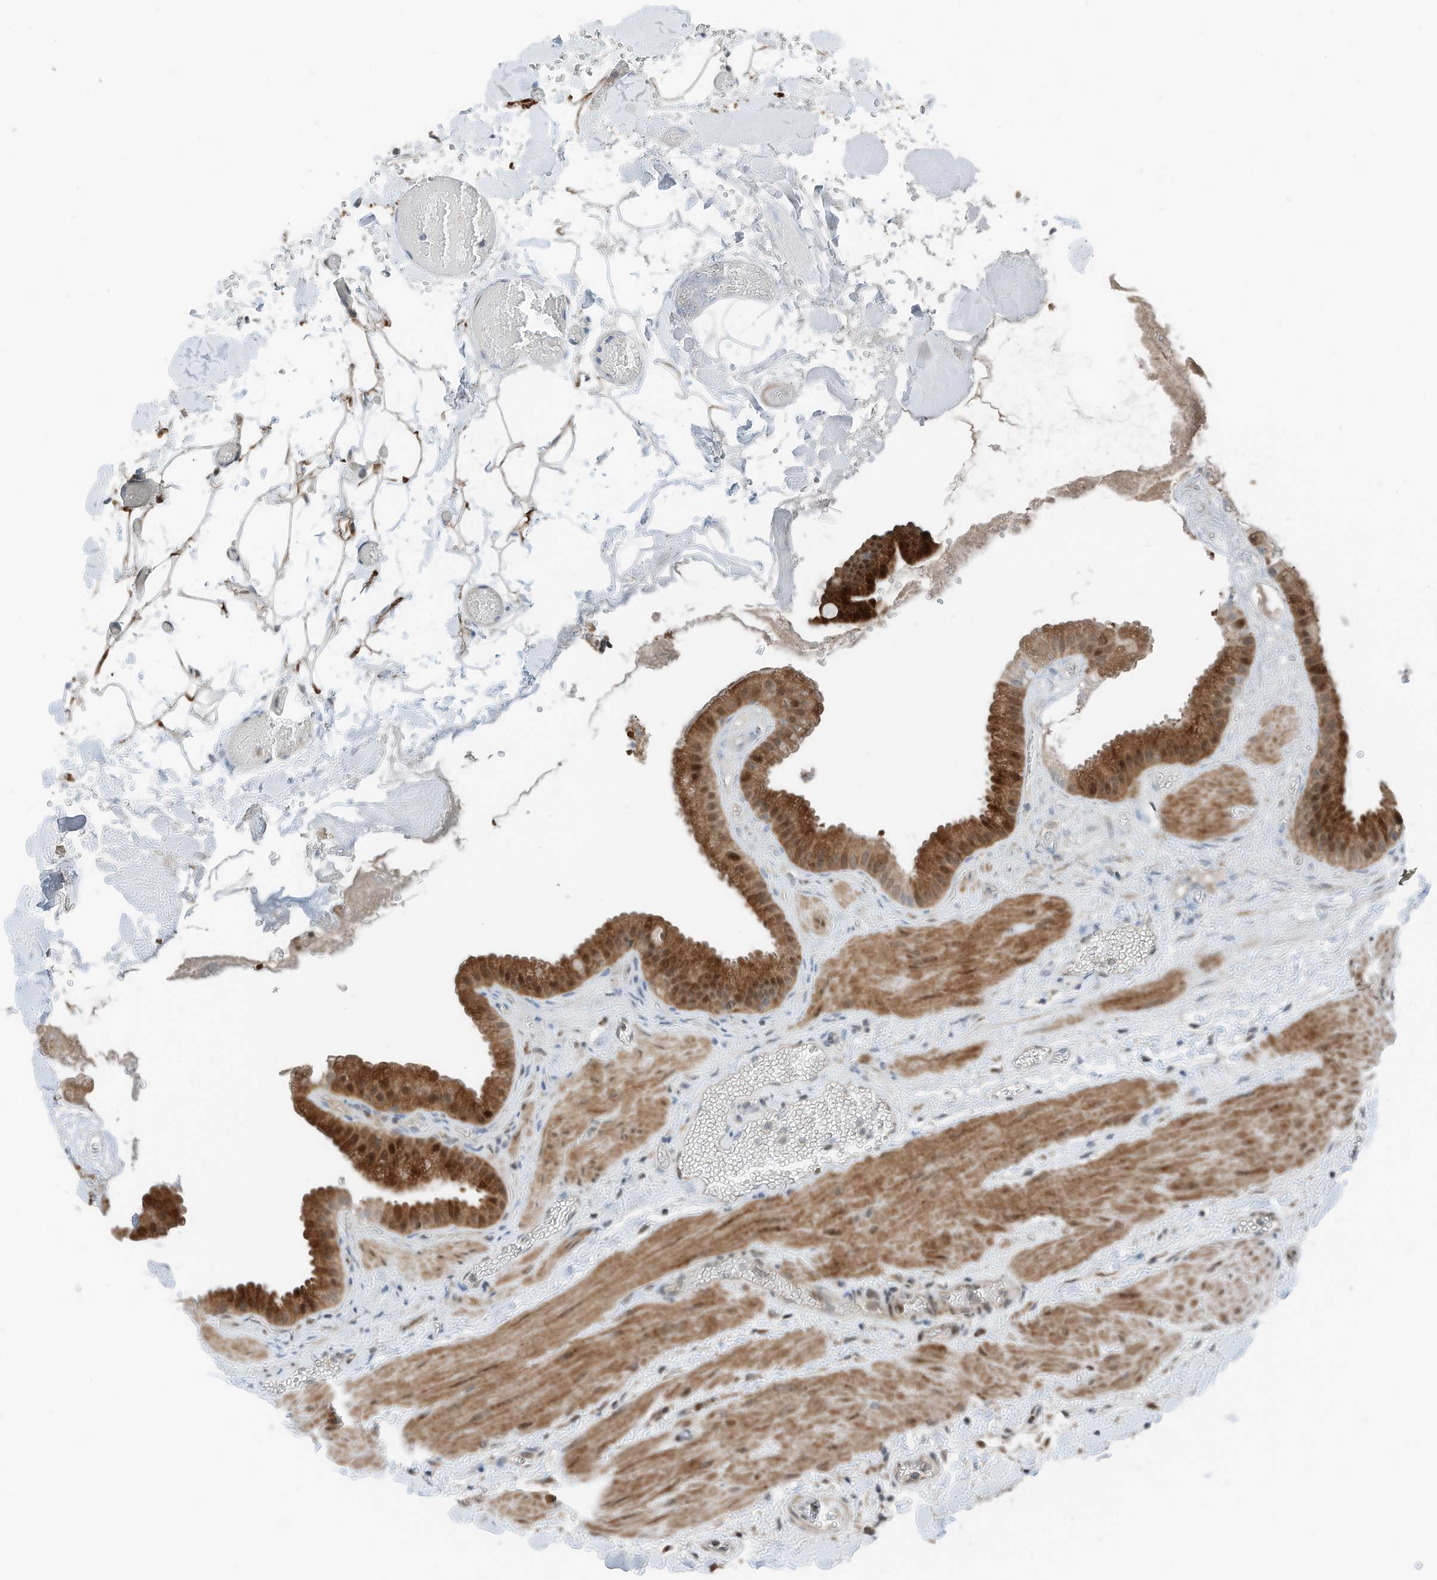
{"staining": {"intensity": "strong", "quantity": ">75%", "location": "cytoplasmic/membranous,nuclear"}, "tissue": "gallbladder", "cell_type": "Glandular cells", "image_type": "normal", "snomed": [{"axis": "morphology", "description": "Normal tissue, NOS"}, {"axis": "topography", "description": "Gallbladder"}], "caption": "A high-resolution image shows immunohistochemistry staining of benign gallbladder, which demonstrates strong cytoplasmic/membranous,nuclear positivity in approximately >75% of glandular cells. Nuclei are stained in blue.", "gene": "RMND1", "patient": {"sex": "male", "age": 55}}